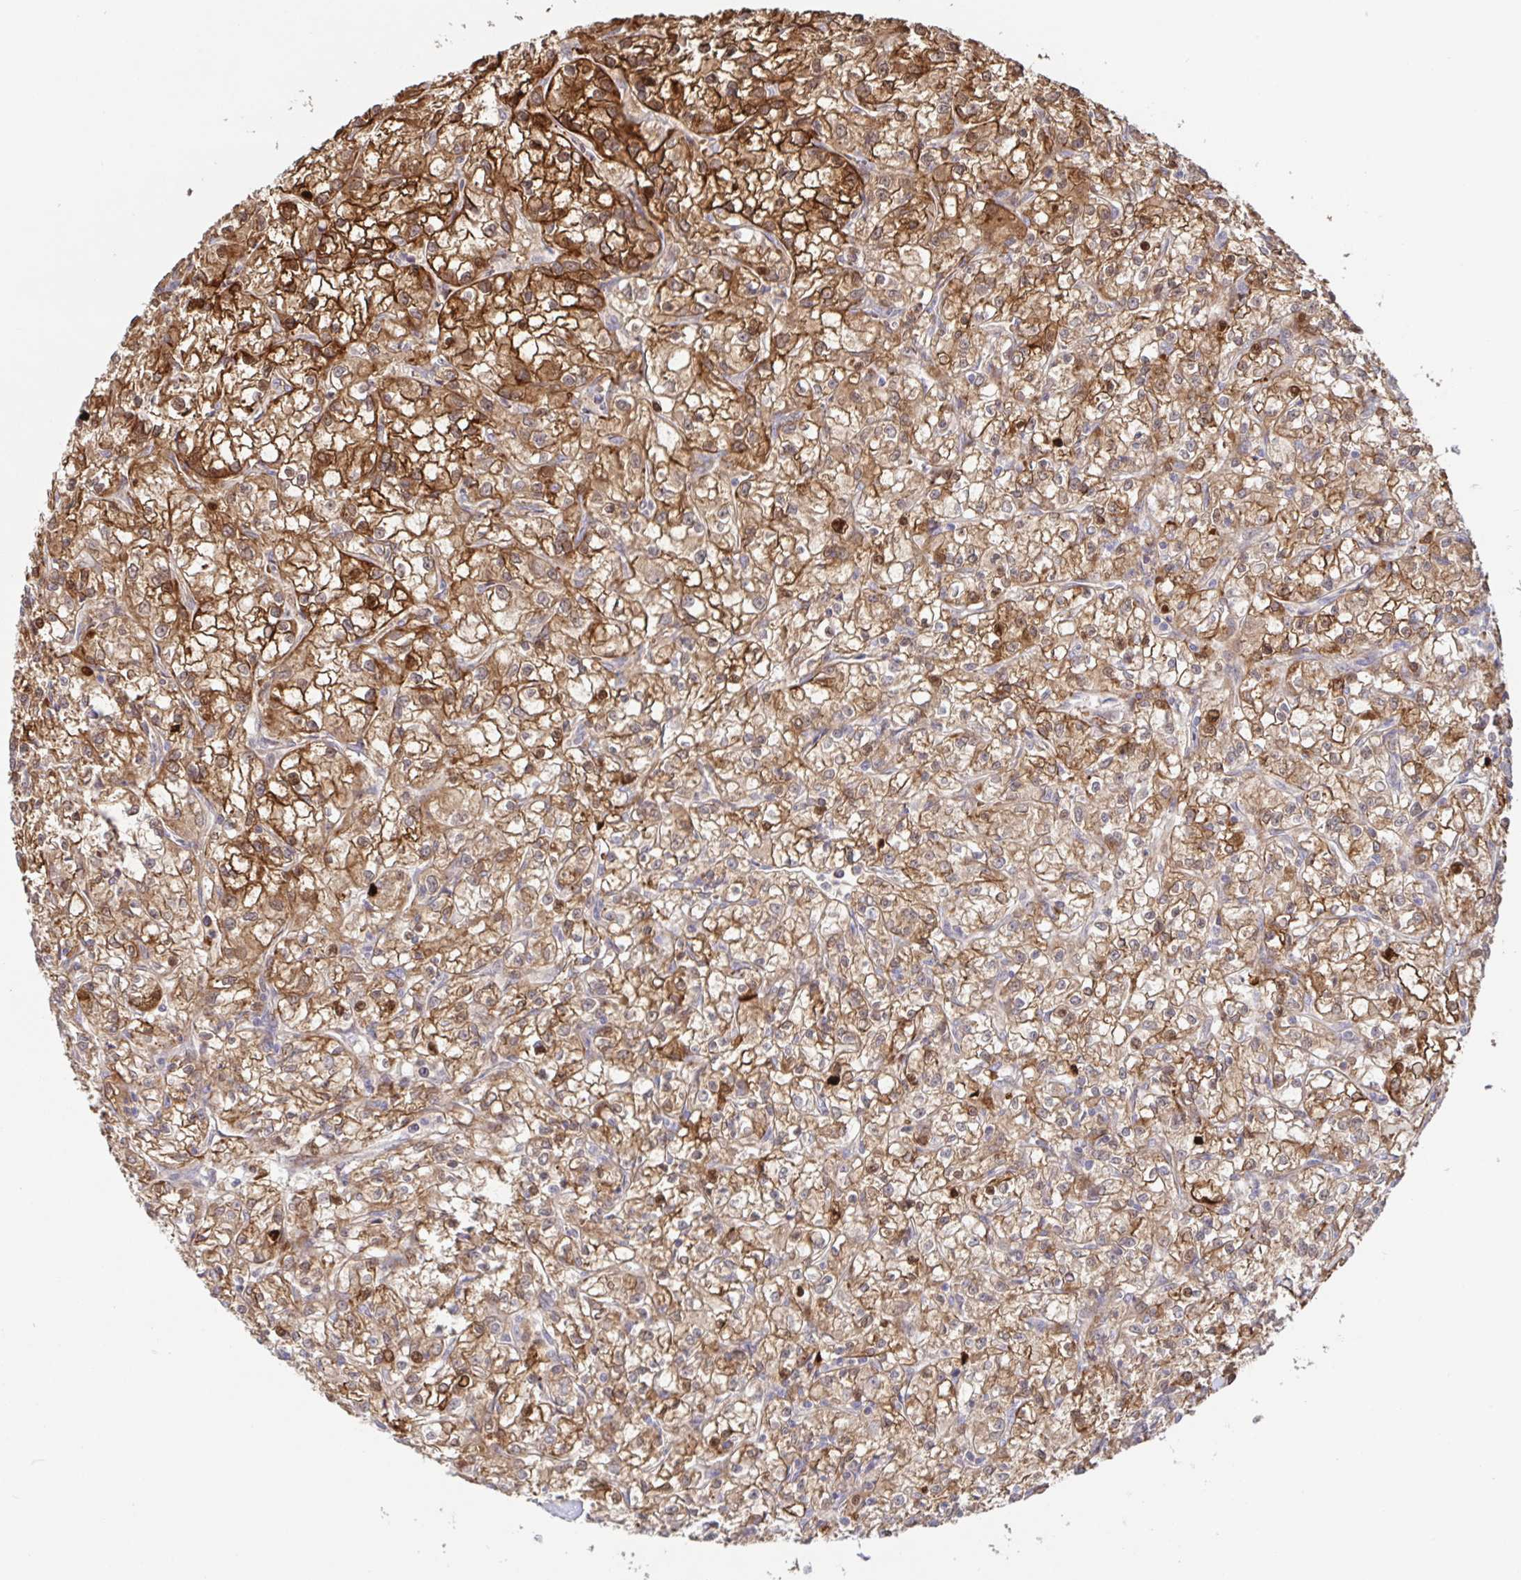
{"staining": {"intensity": "moderate", "quantity": ">75%", "location": "cytoplasmic/membranous"}, "tissue": "renal cancer", "cell_type": "Tumor cells", "image_type": "cancer", "snomed": [{"axis": "morphology", "description": "Adenocarcinoma, NOS"}, {"axis": "topography", "description": "Kidney"}], "caption": "An image of adenocarcinoma (renal) stained for a protein reveals moderate cytoplasmic/membranous brown staining in tumor cells.", "gene": "AACS", "patient": {"sex": "female", "age": 59}}